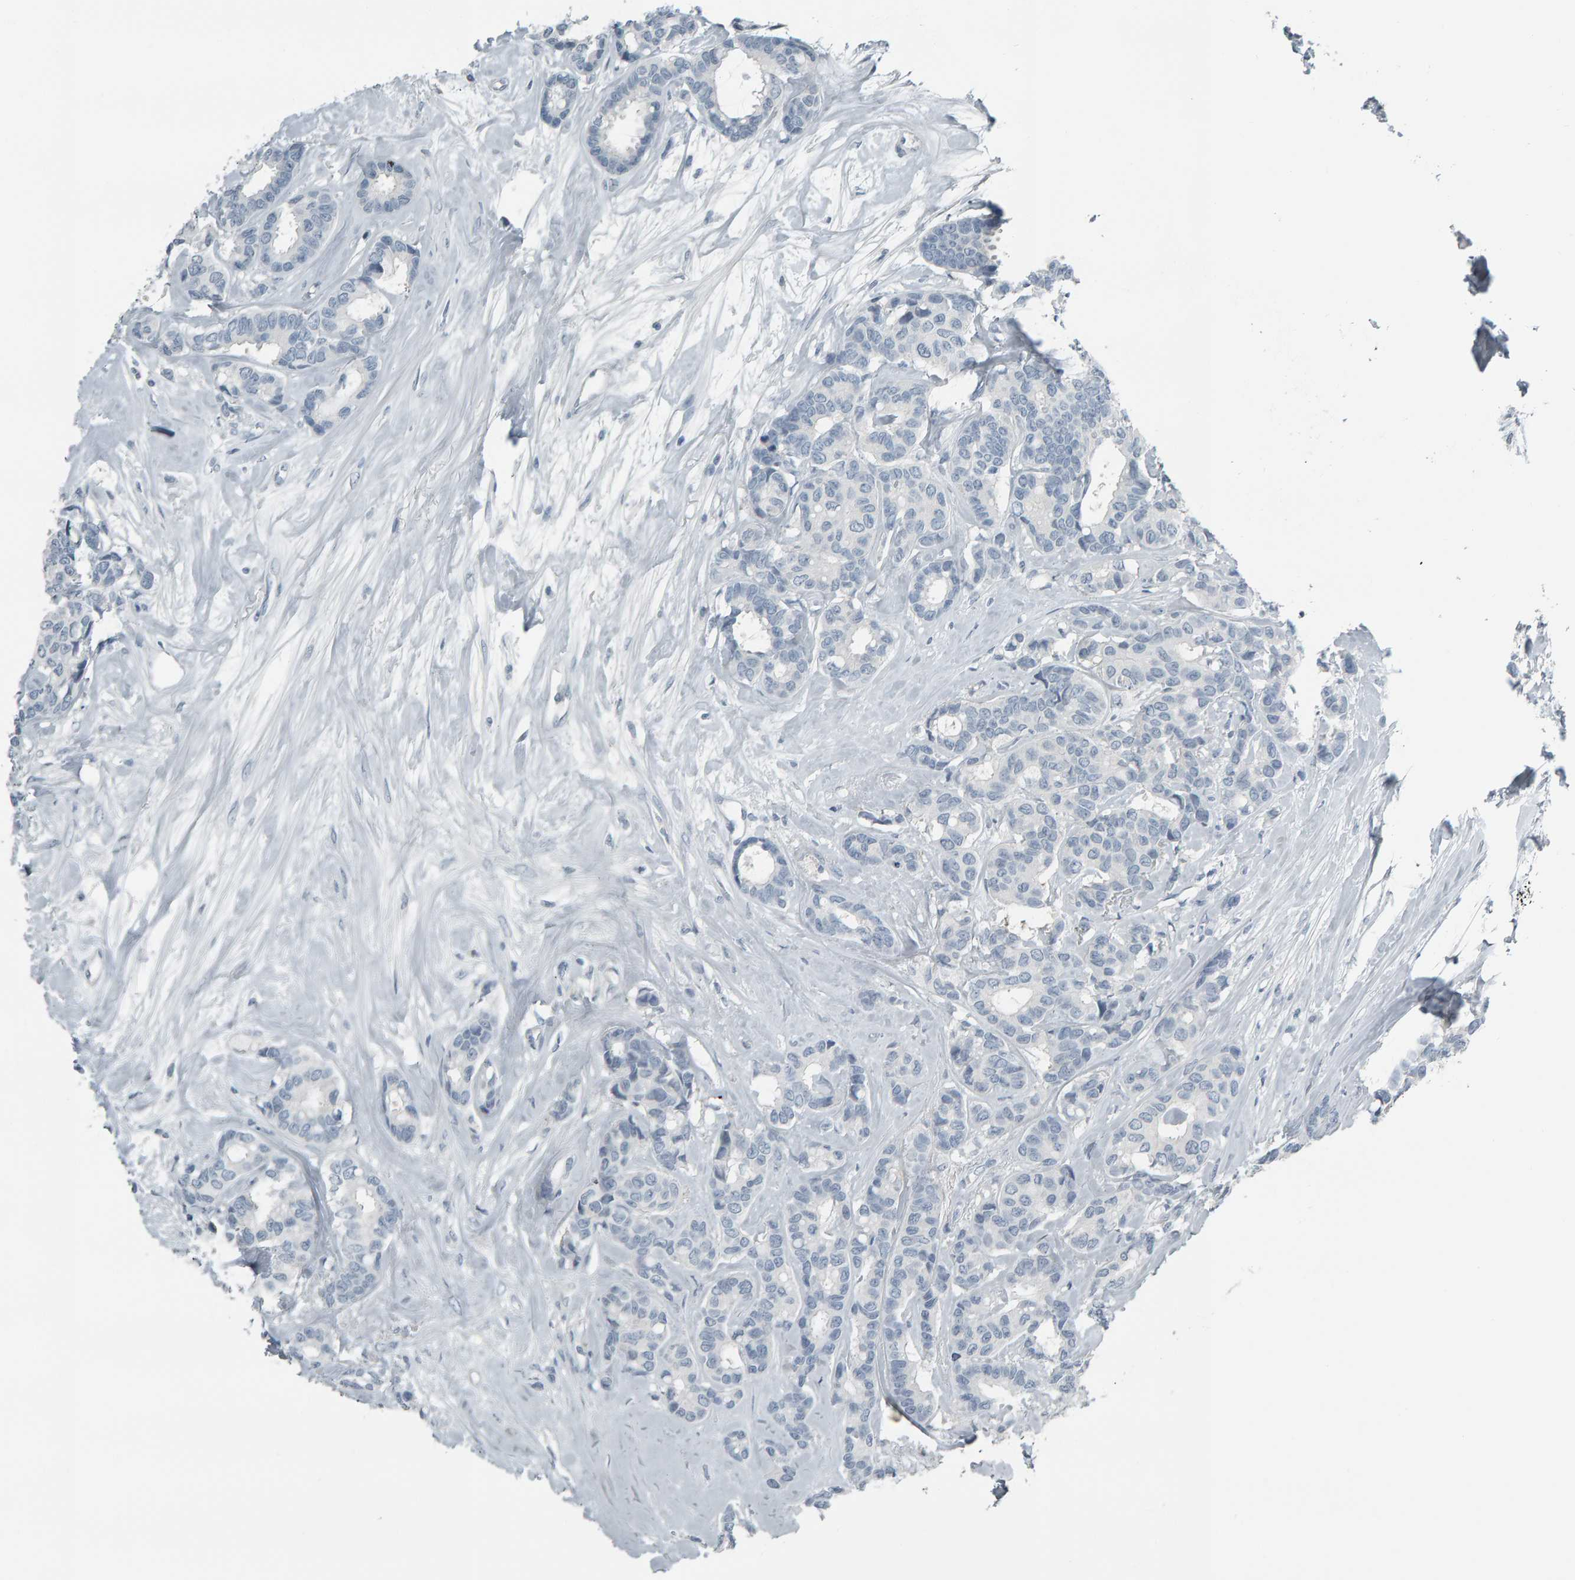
{"staining": {"intensity": "negative", "quantity": "none", "location": "none"}, "tissue": "breast cancer", "cell_type": "Tumor cells", "image_type": "cancer", "snomed": [{"axis": "morphology", "description": "Duct carcinoma"}, {"axis": "topography", "description": "Breast"}], "caption": "An immunohistochemistry micrograph of breast cancer (invasive ductal carcinoma) is shown. There is no staining in tumor cells of breast cancer (invasive ductal carcinoma).", "gene": "PYY", "patient": {"sex": "female", "age": 87}}